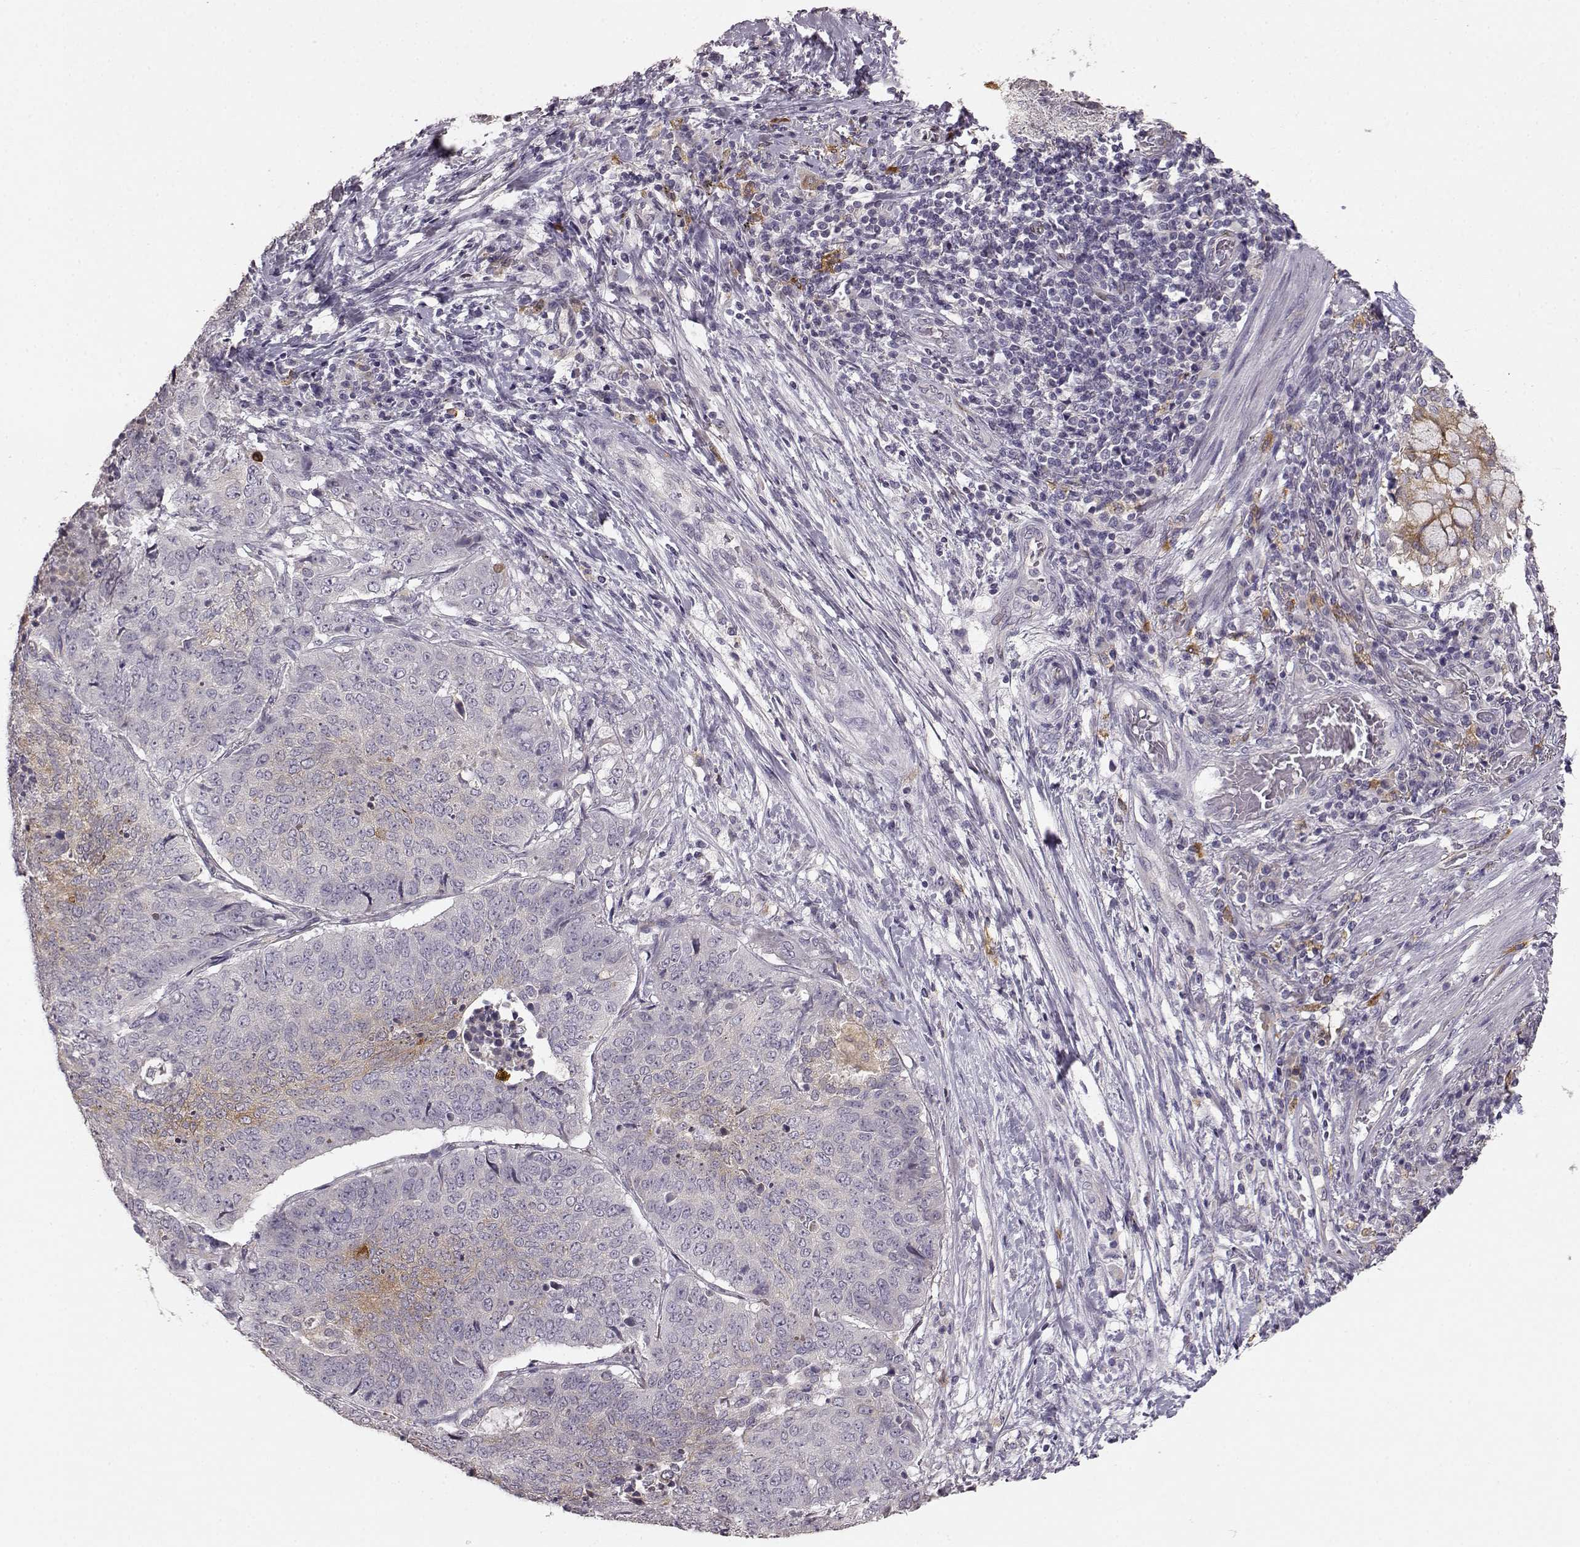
{"staining": {"intensity": "negative", "quantity": "none", "location": "none"}, "tissue": "lung cancer", "cell_type": "Tumor cells", "image_type": "cancer", "snomed": [{"axis": "morphology", "description": "Normal tissue, NOS"}, {"axis": "morphology", "description": "Squamous cell carcinoma, NOS"}, {"axis": "topography", "description": "Bronchus"}, {"axis": "topography", "description": "Lung"}], "caption": "A histopathology image of lung cancer stained for a protein reveals no brown staining in tumor cells. (Immunohistochemistry (ihc), brightfield microscopy, high magnification).", "gene": "GHR", "patient": {"sex": "male", "age": 64}}